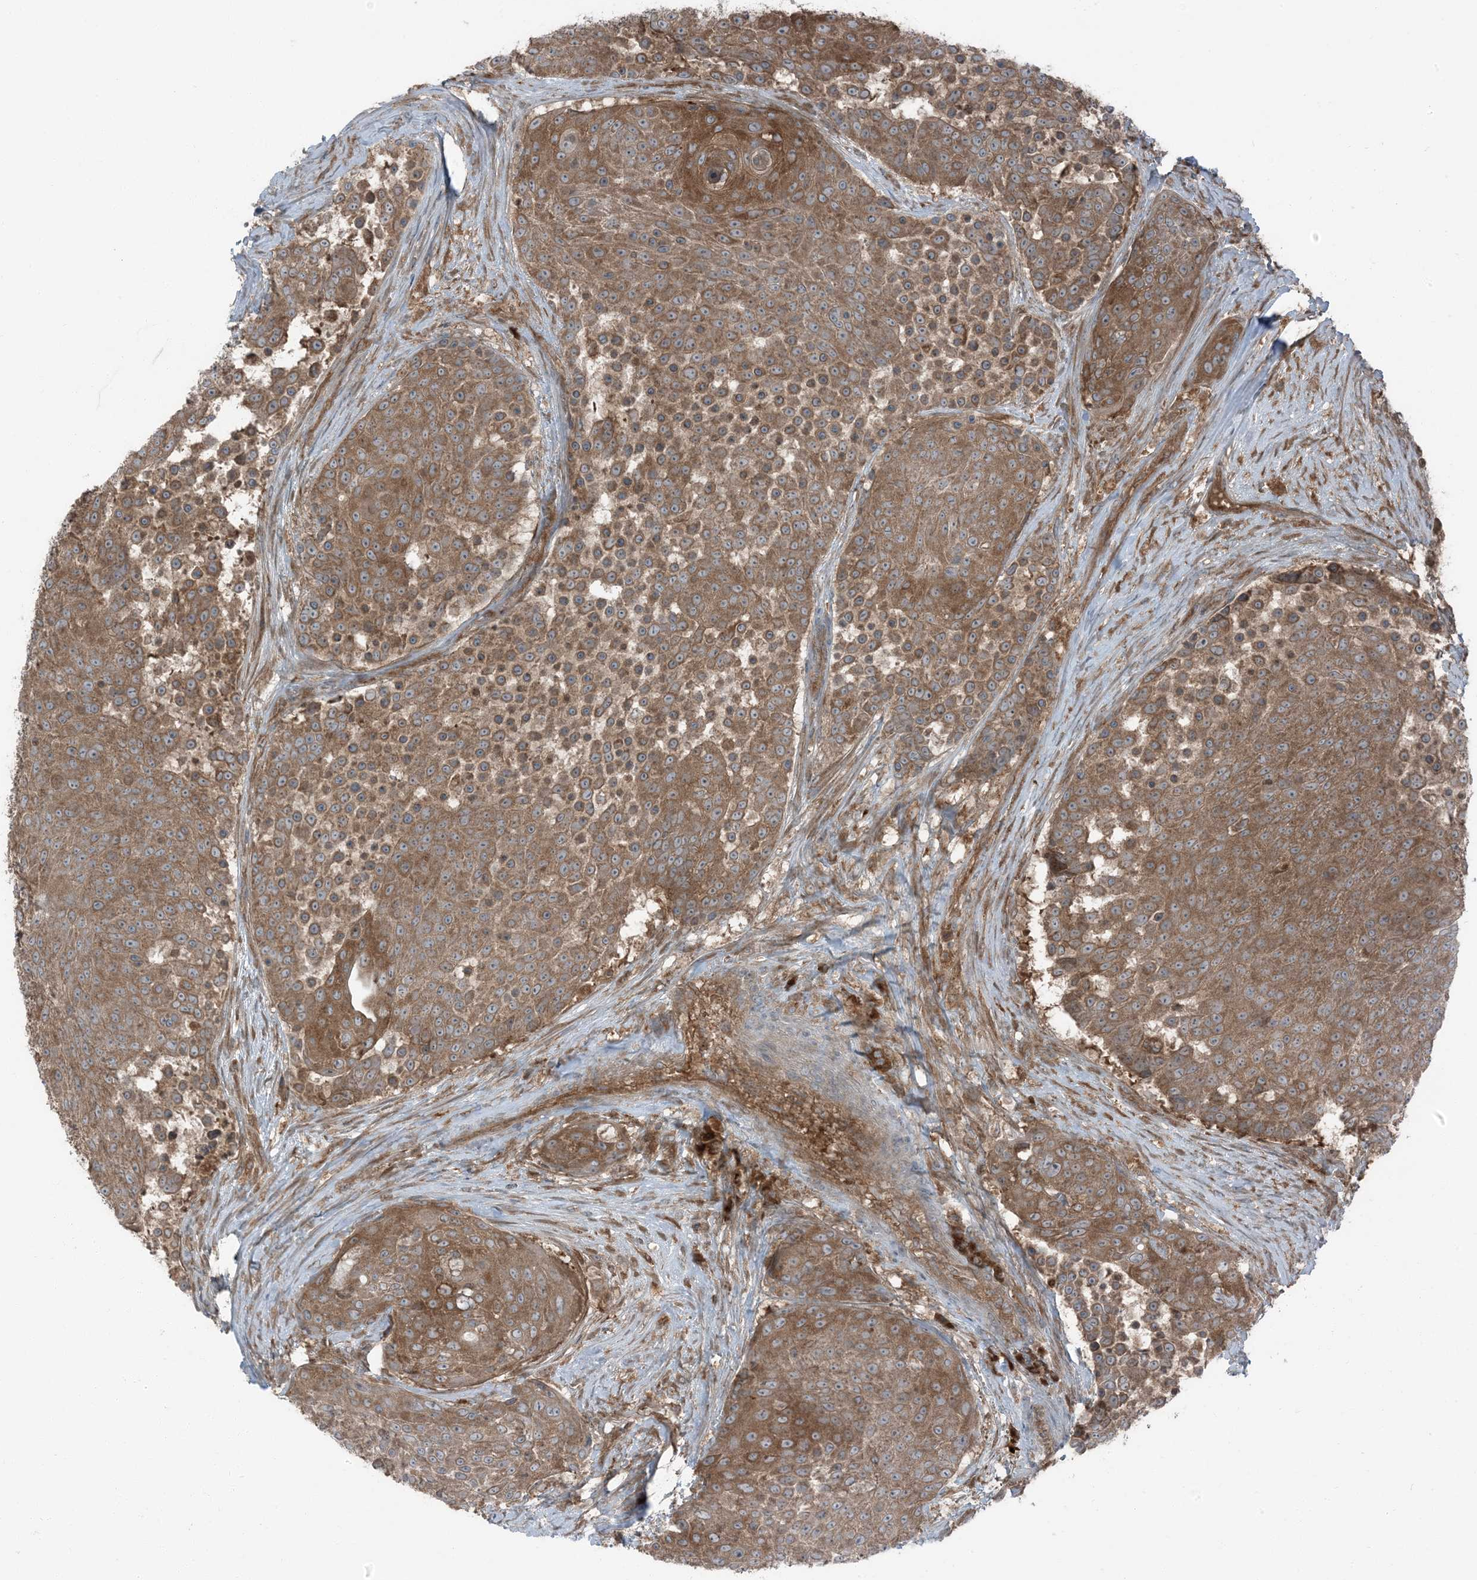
{"staining": {"intensity": "moderate", "quantity": ">75%", "location": "cytoplasmic/membranous"}, "tissue": "urothelial cancer", "cell_type": "Tumor cells", "image_type": "cancer", "snomed": [{"axis": "morphology", "description": "Urothelial carcinoma, High grade"}, {"axis": "topography", "description": "Urinary bladder"}], "caption": "Protein expression analysis of human urothelial cancer reveals moderate cytoplasmic/membranous expression in about >75% of tumor cells. (DAB (3,3'-diaminobenzidine) IHC with brightfield microscopy, high magnification).", "gene": "RAB3GAP1", "patient": {"sex": "female", "age": 63}}